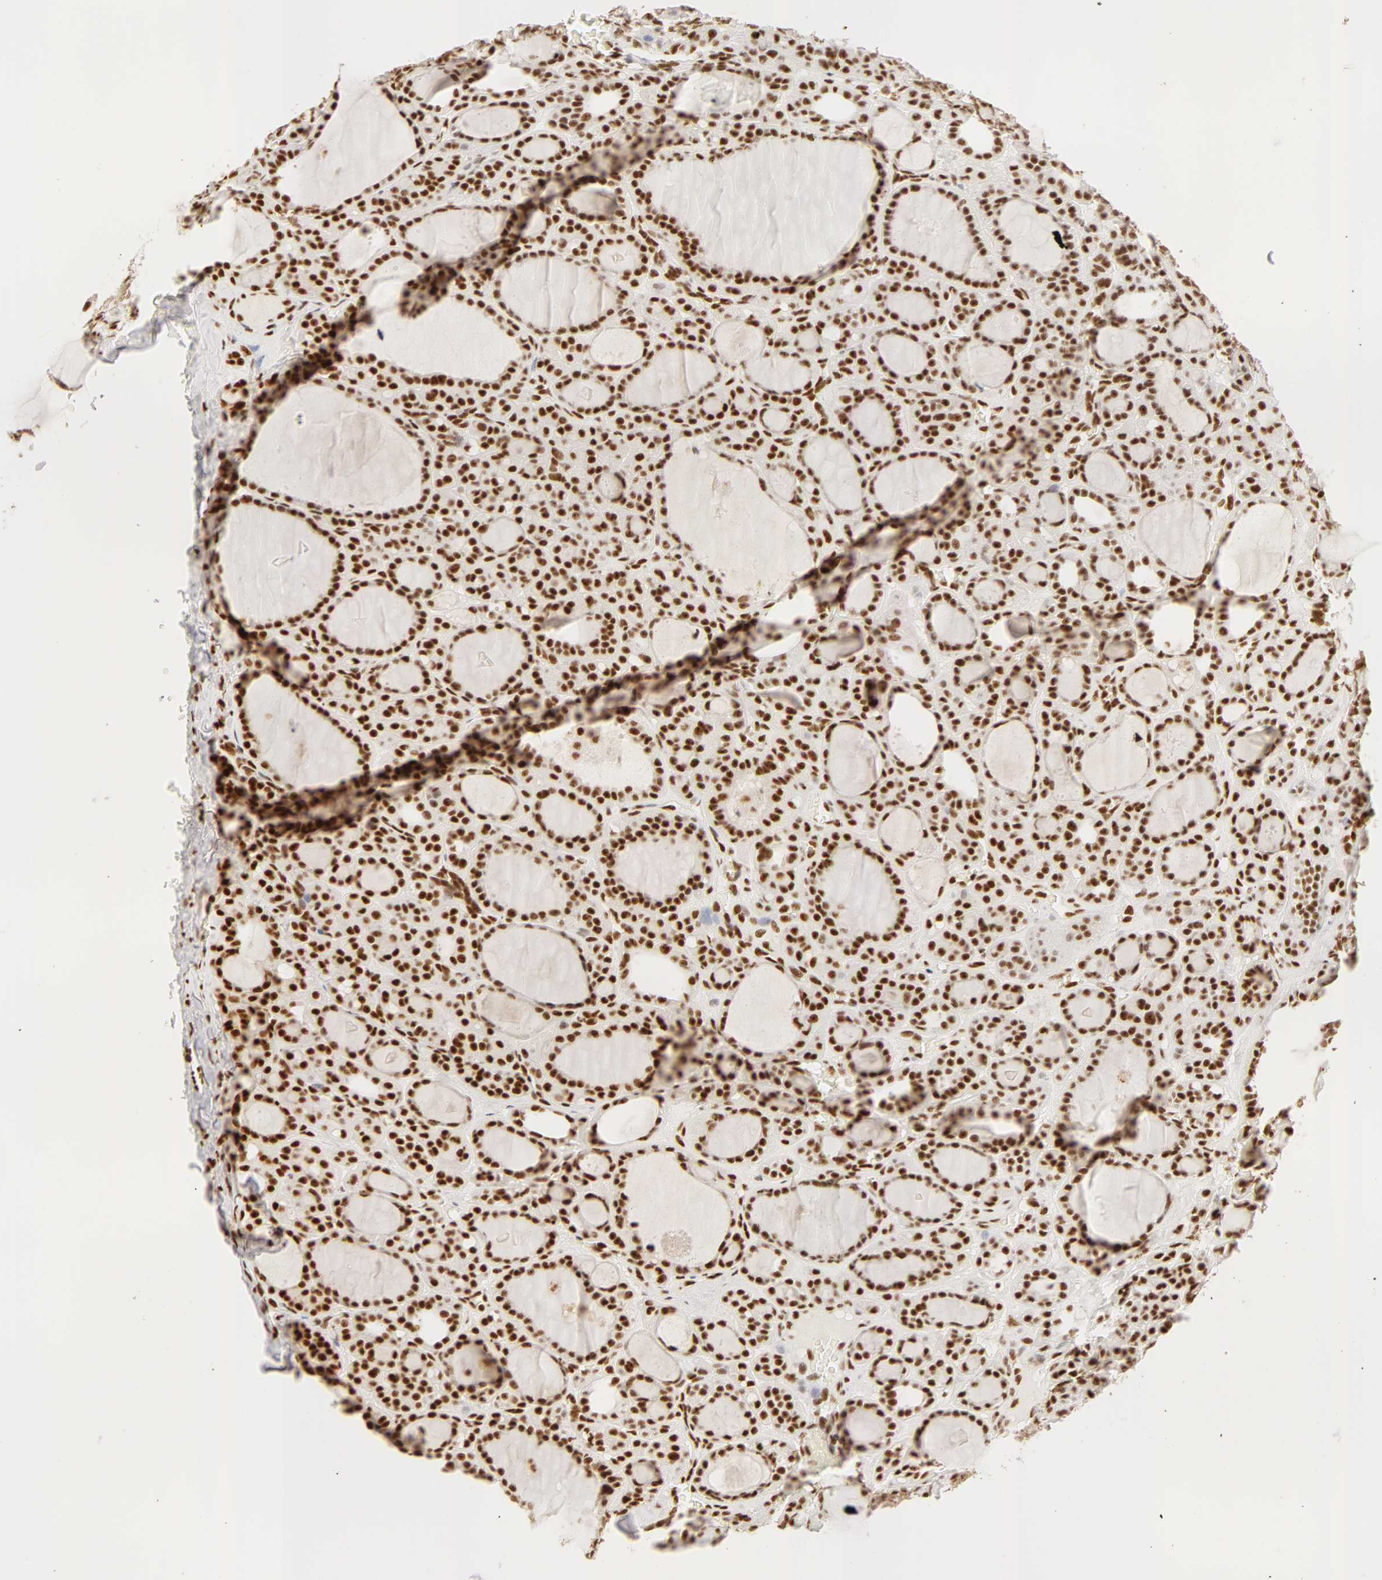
{"staining": {"intensity": "strong", "quantity": ">75%", "location": "nuclear"}, "tissue": "thyroid cancer", "cell_type": "Tumor cells", "image_type": "cancer", "snomed": [{"axis": "morphology", "description": "Follicular adenoma carcinoma, NOS"}, {"axis": "topography", "description": "Thyroid gland"}], "caption": "High-magnification brightfield microscopy of follicular adenoma carcinoma (thyroid) stained with DAB (brown) and counterstained with hematoxylin (blue). tumor cells exhibit strong nuclear expression is appreciated in approximately>75% of cells. (Stains: DAB in brown, nuclei in blue, Microscopy: brightfield microscopy at high magnification).", "gene": "RBM39", "patient": {"sex": "female", "age": 71}}